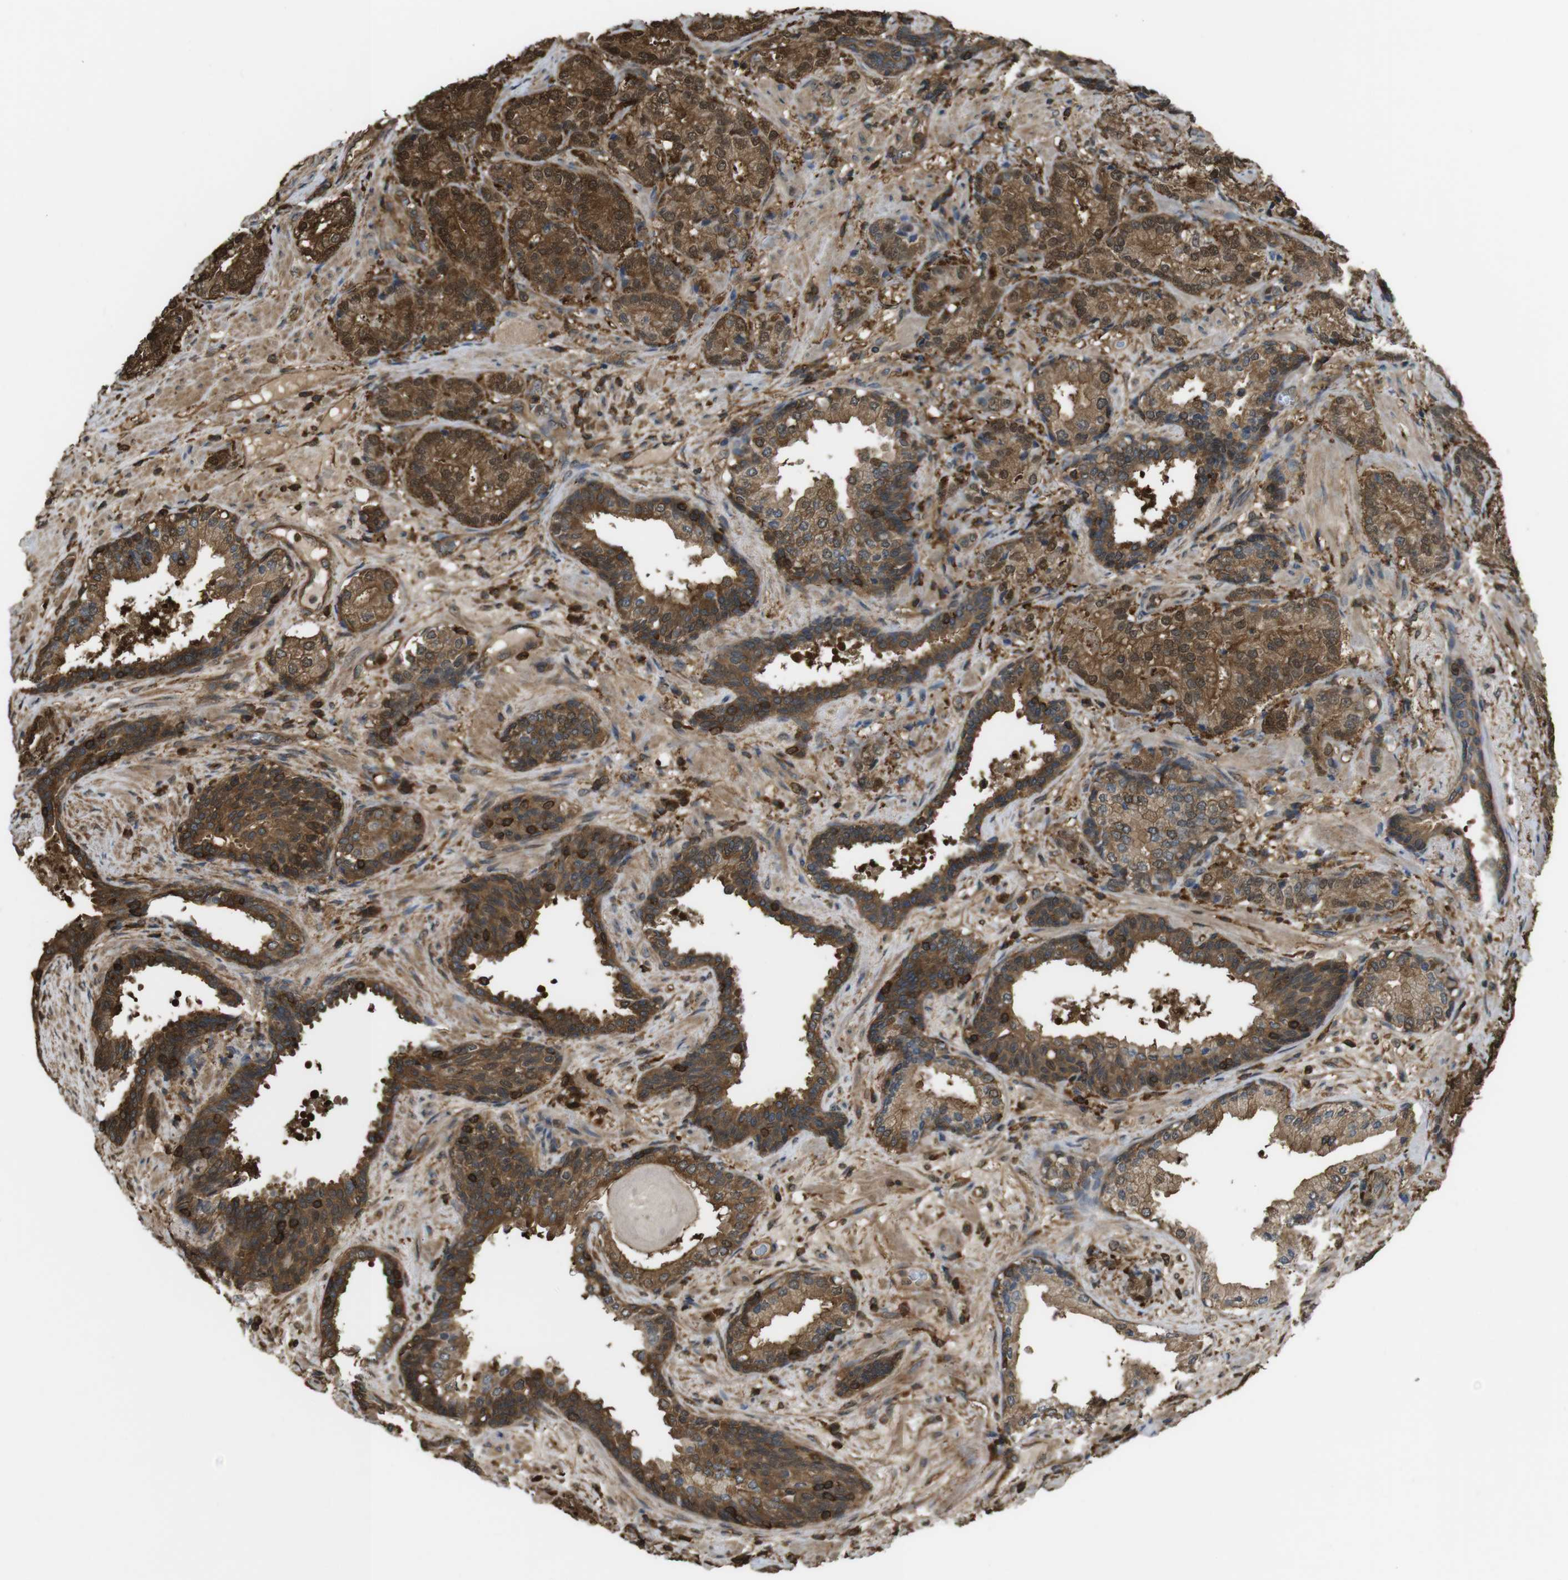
{"staining": {"intensity": "strong", "quantity": ">75%", "location": "cytoplasmic/membranous,nuclear"}, "tissue": "prostate cancer", "cell_type": "Tumor cells", "image_type": "cancer", "snomed": [{"axis": "morphology", "description": "Adenocarcinoma, High grade"}, {"axis": "topography", "description": "Prostate"}], "caption": "Immunohistochemistry staining of high-grade adenocarcinoma (prostate), which displays high levels of strong cytoplasmic/membranous and nuclear staining in about >75% of tumor cells indicating strong cytoplasmic/membranous and nuclear protein staining. The staining was performed using DAB (brown) for protein detection and nuclei were counterstained in hematoxylin (blue).", "gene": "ARHGDIA", "patient": {"sex": "male", "age": 61}}